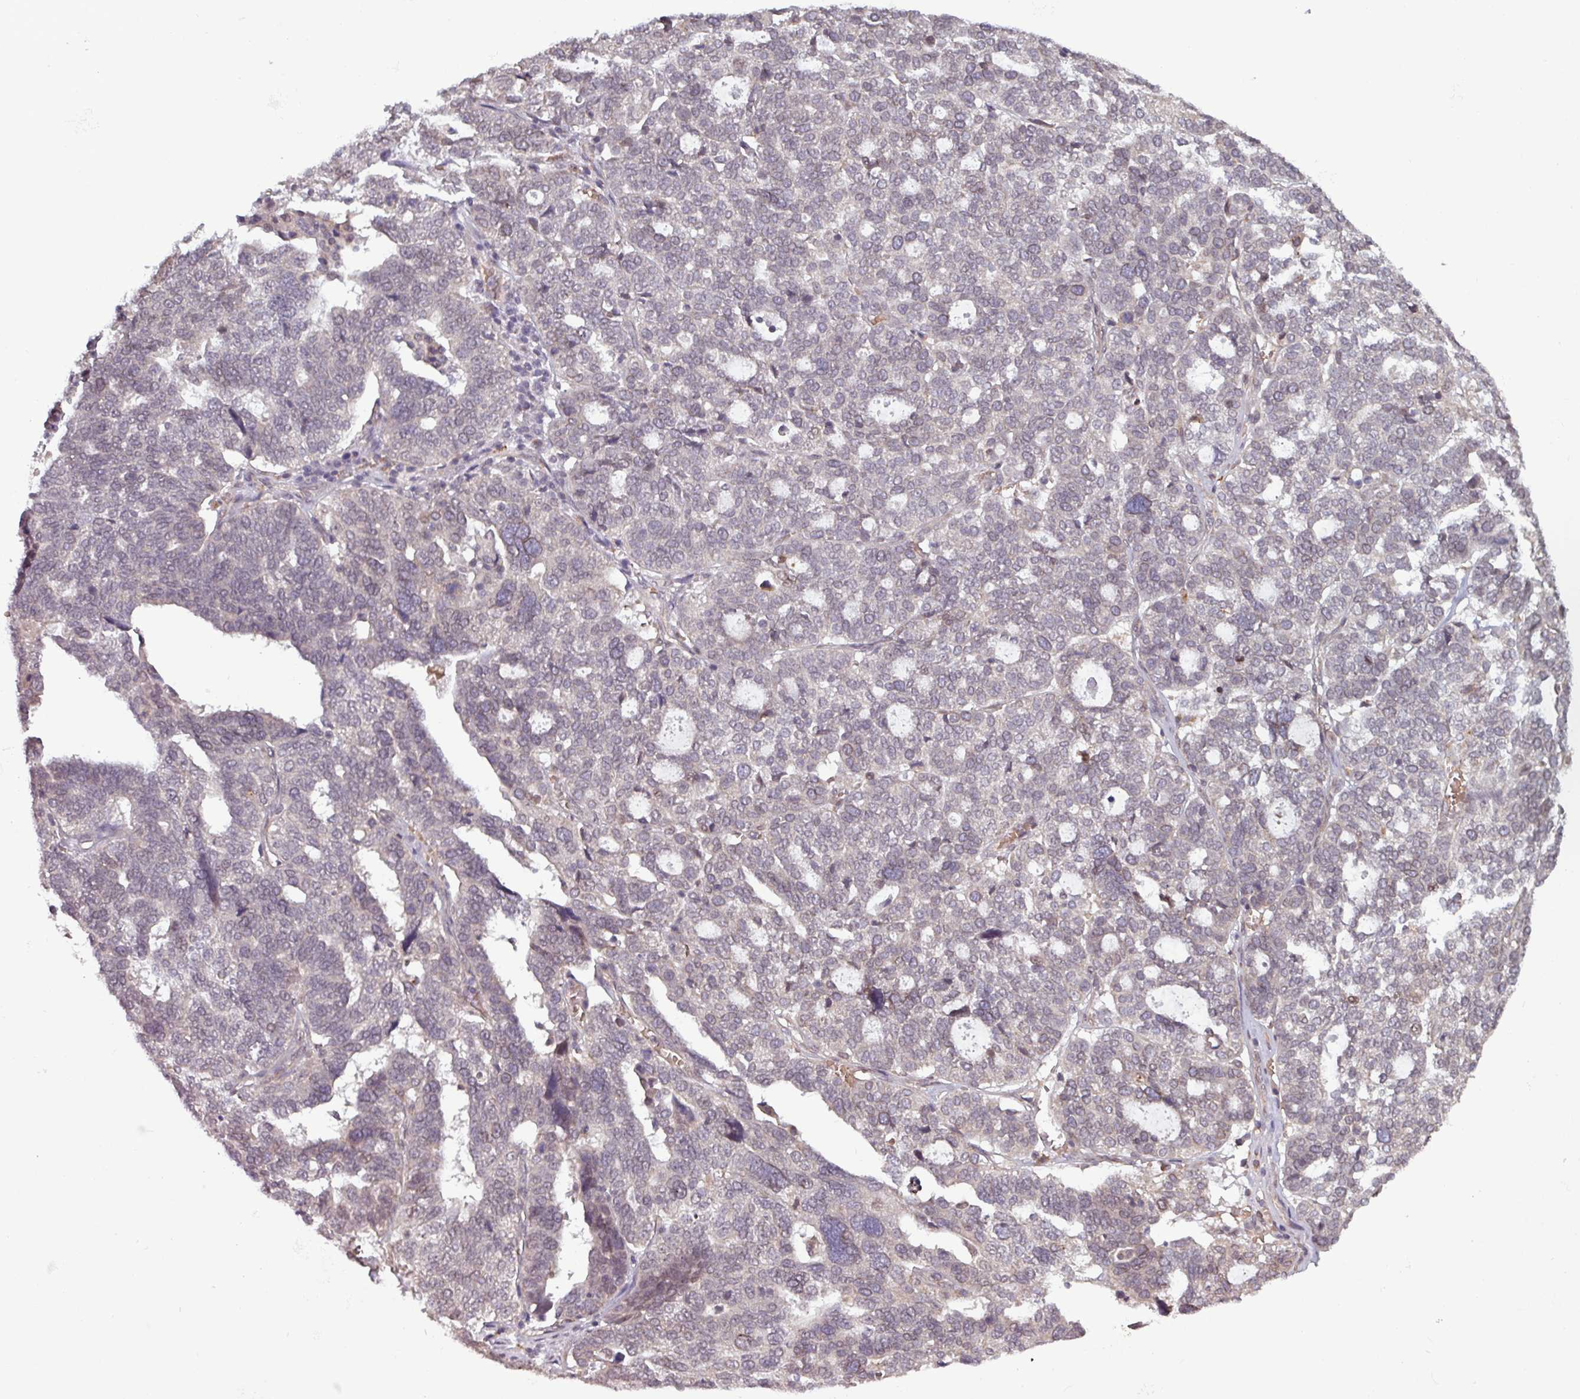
{"staining": {"intensity": "negative", "quantity": "none", "location": "none"}, "tissue": "ovarian cancer", "cell_type": "Tumor cells", "image_type": "cancer", "snomed": [{"axis": "morphology", "description": "Cystadenocarcinoma, serous, NOS"}, {"axis": "topography", "description": "Ovary"}], "caption": "IHC image of neoplastic tissue: human ovarian cancer (serous cystadenocarcinoma) stained with DAB shows no significant protein expression in tumor cells.", "gene": "RBM4B", "patient": {"sex": "female", "age": 59}}